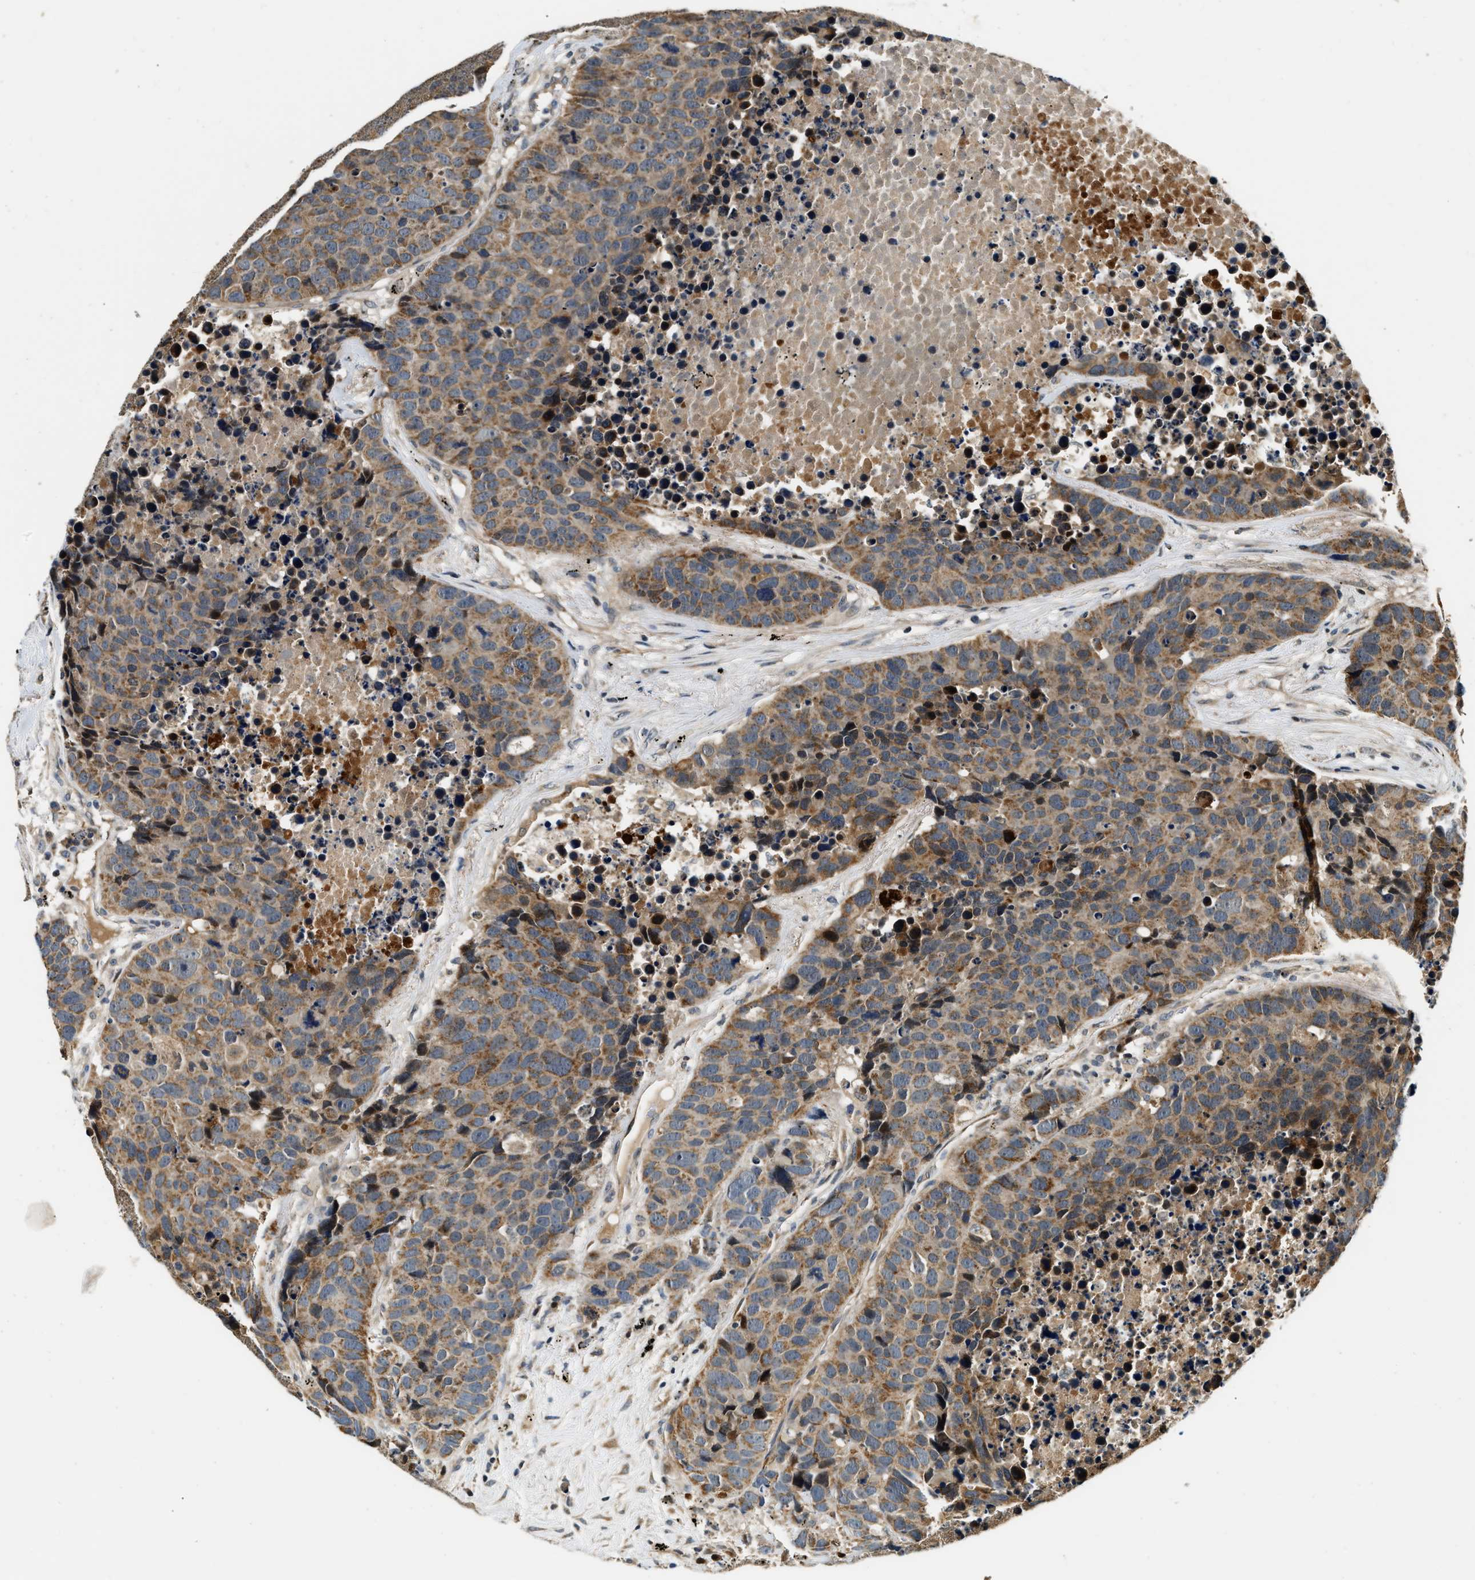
{"staining": {"intensity": "moderate", "quantity": ">75%", "location": "cytoplasmic/membranous"}, "tissue": "carcinoid", "cell_type": "Tumor cells", "image_type": "cancer", "snomed": [{"axis": "morphology", "description": "Carcinoid, malignant, NOS"}, {"axis": "topography", "description": "Lung"}], "caption": "This is a photomicrograph of IHC staining of malignant carcinoid, which shows moderate staining in the cytoplasmic/membranous of tumor cells.", "gene": "EXTL2", "patient": {"sex": "male", "age": 60}}